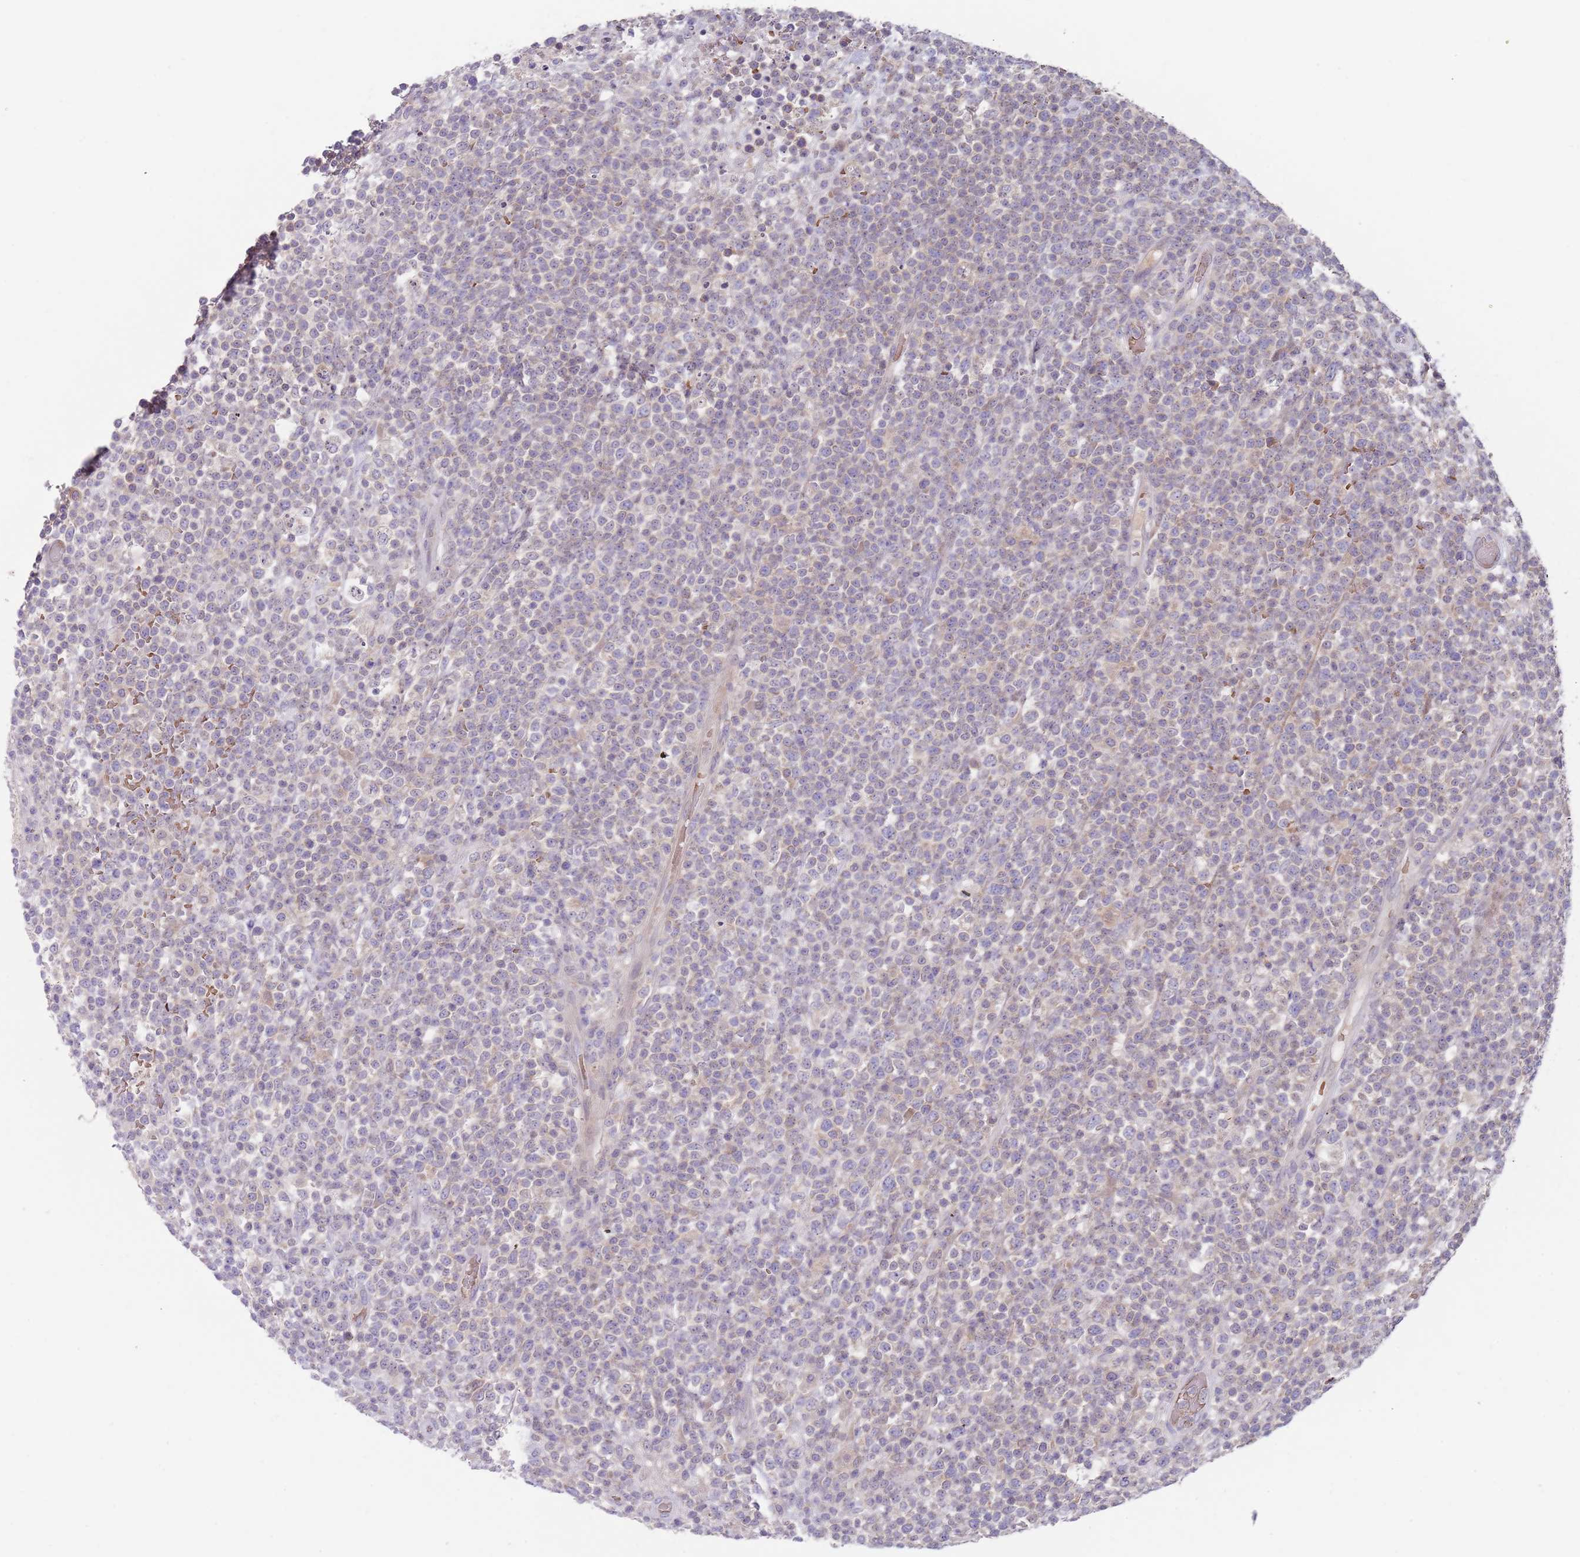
{"staining": {"intensity": "weak", "quantity": "<25%", "location": "cytoplasmic/membranous"}, "tissue": "lymphoma", "cell_type": "Tumor cells", "image_type": "cancer", "snomed": [{"axis": "morphology", "description": "Malignant lymphoma, non-Hodgkin's type, High grade"}, {"axis": "topography", "description": "Colon"}], "caption": "Photomicrograph shows no protein expression in tumor cells of high-grade malignant lymphoma, non-Hodgkin's type tissue. (DAB (3,3'-diaminobenzidine) IHC visualized using brightfield microscopy, high magnification).", "gene": "PRAC1", "patient": {"sex": "female", "age": 53}}